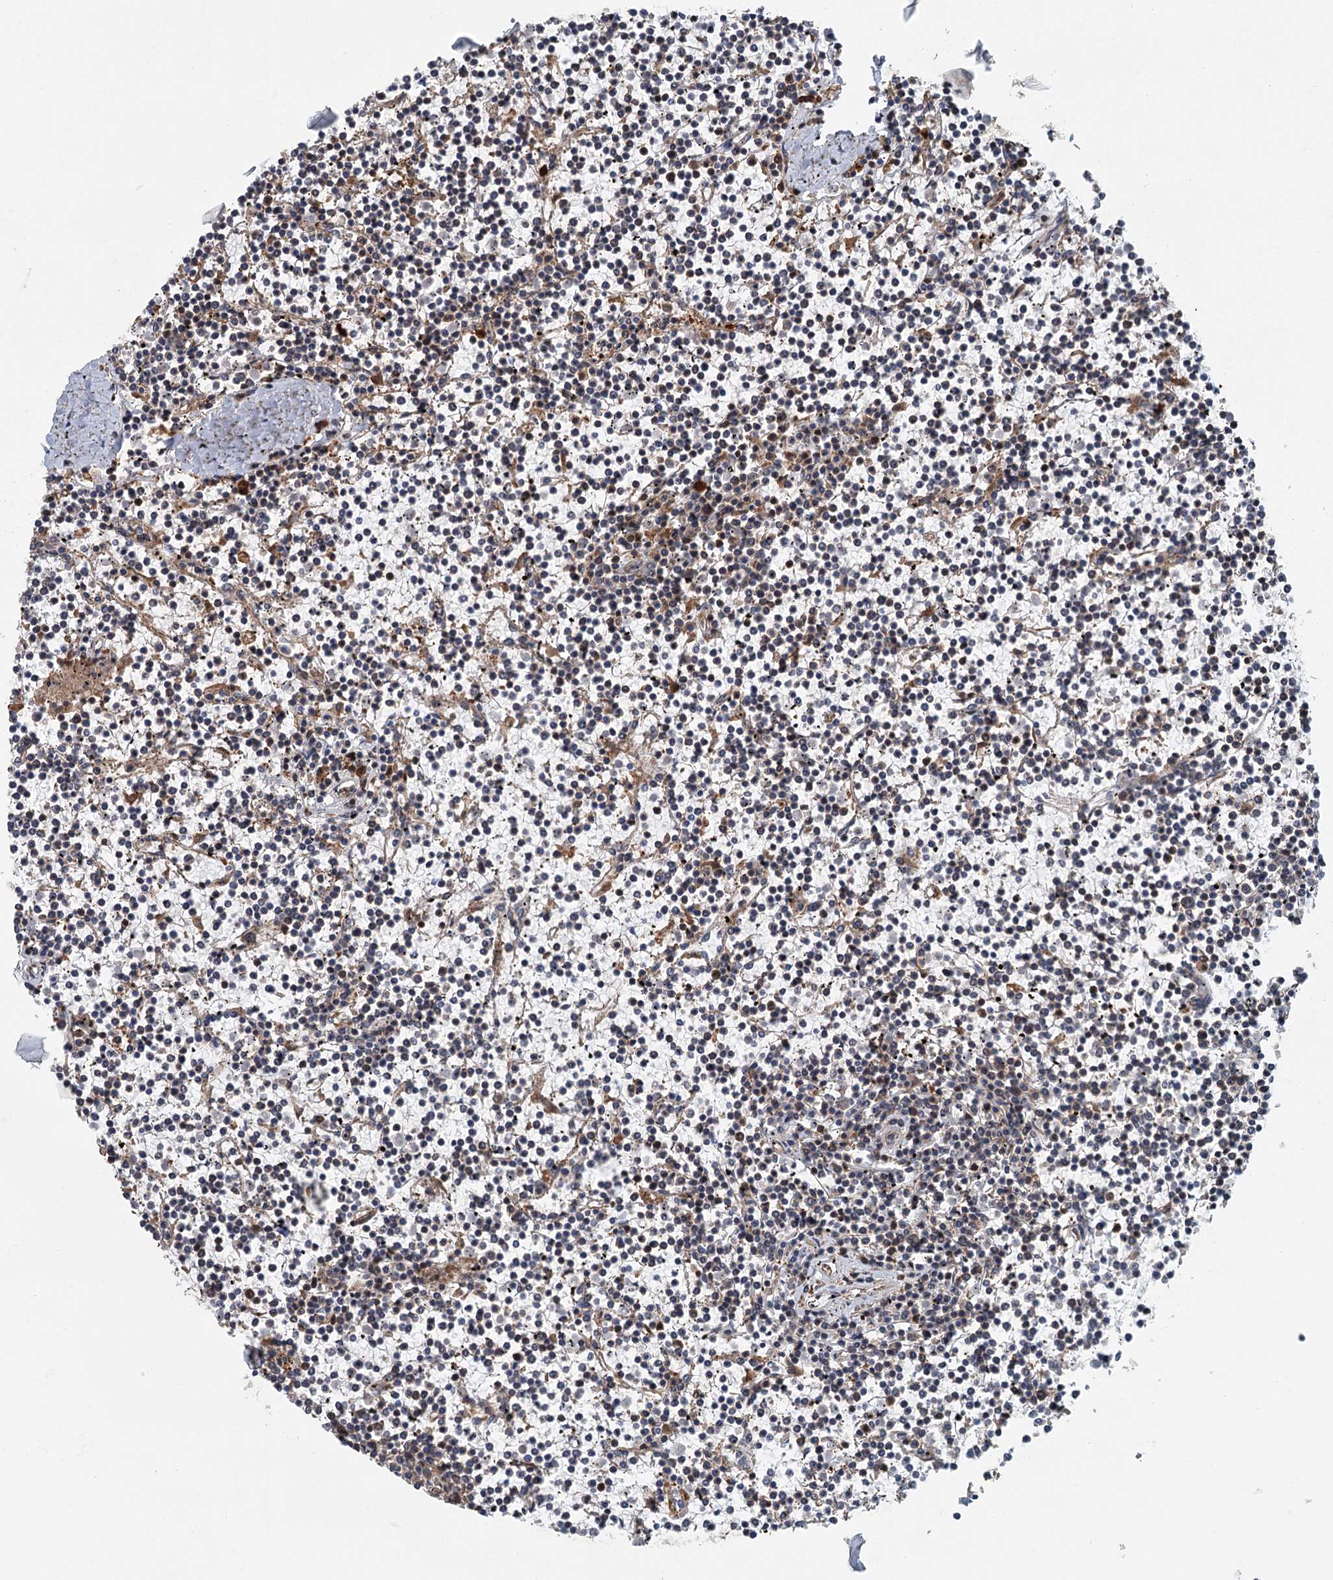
{"staining": {"intensity": "negative", "quantity": "none", "location": "none"}, "tissue": "lymphoma", "cell_type": "Tumor cells", "image_type": "cancer", "snomed": [{"axis": "morphology", "description": "Malignant lymphoma, non-Hodgkin's type, Low grade"}, {"axis": "topography", "description": "Spleen"}], "caption": "Human lymphoma stained for a protein using IHC demonstrates no expression in tumor cells.", "gene": "ZNF527", "patient": {"sex": "female", "age": 19}}